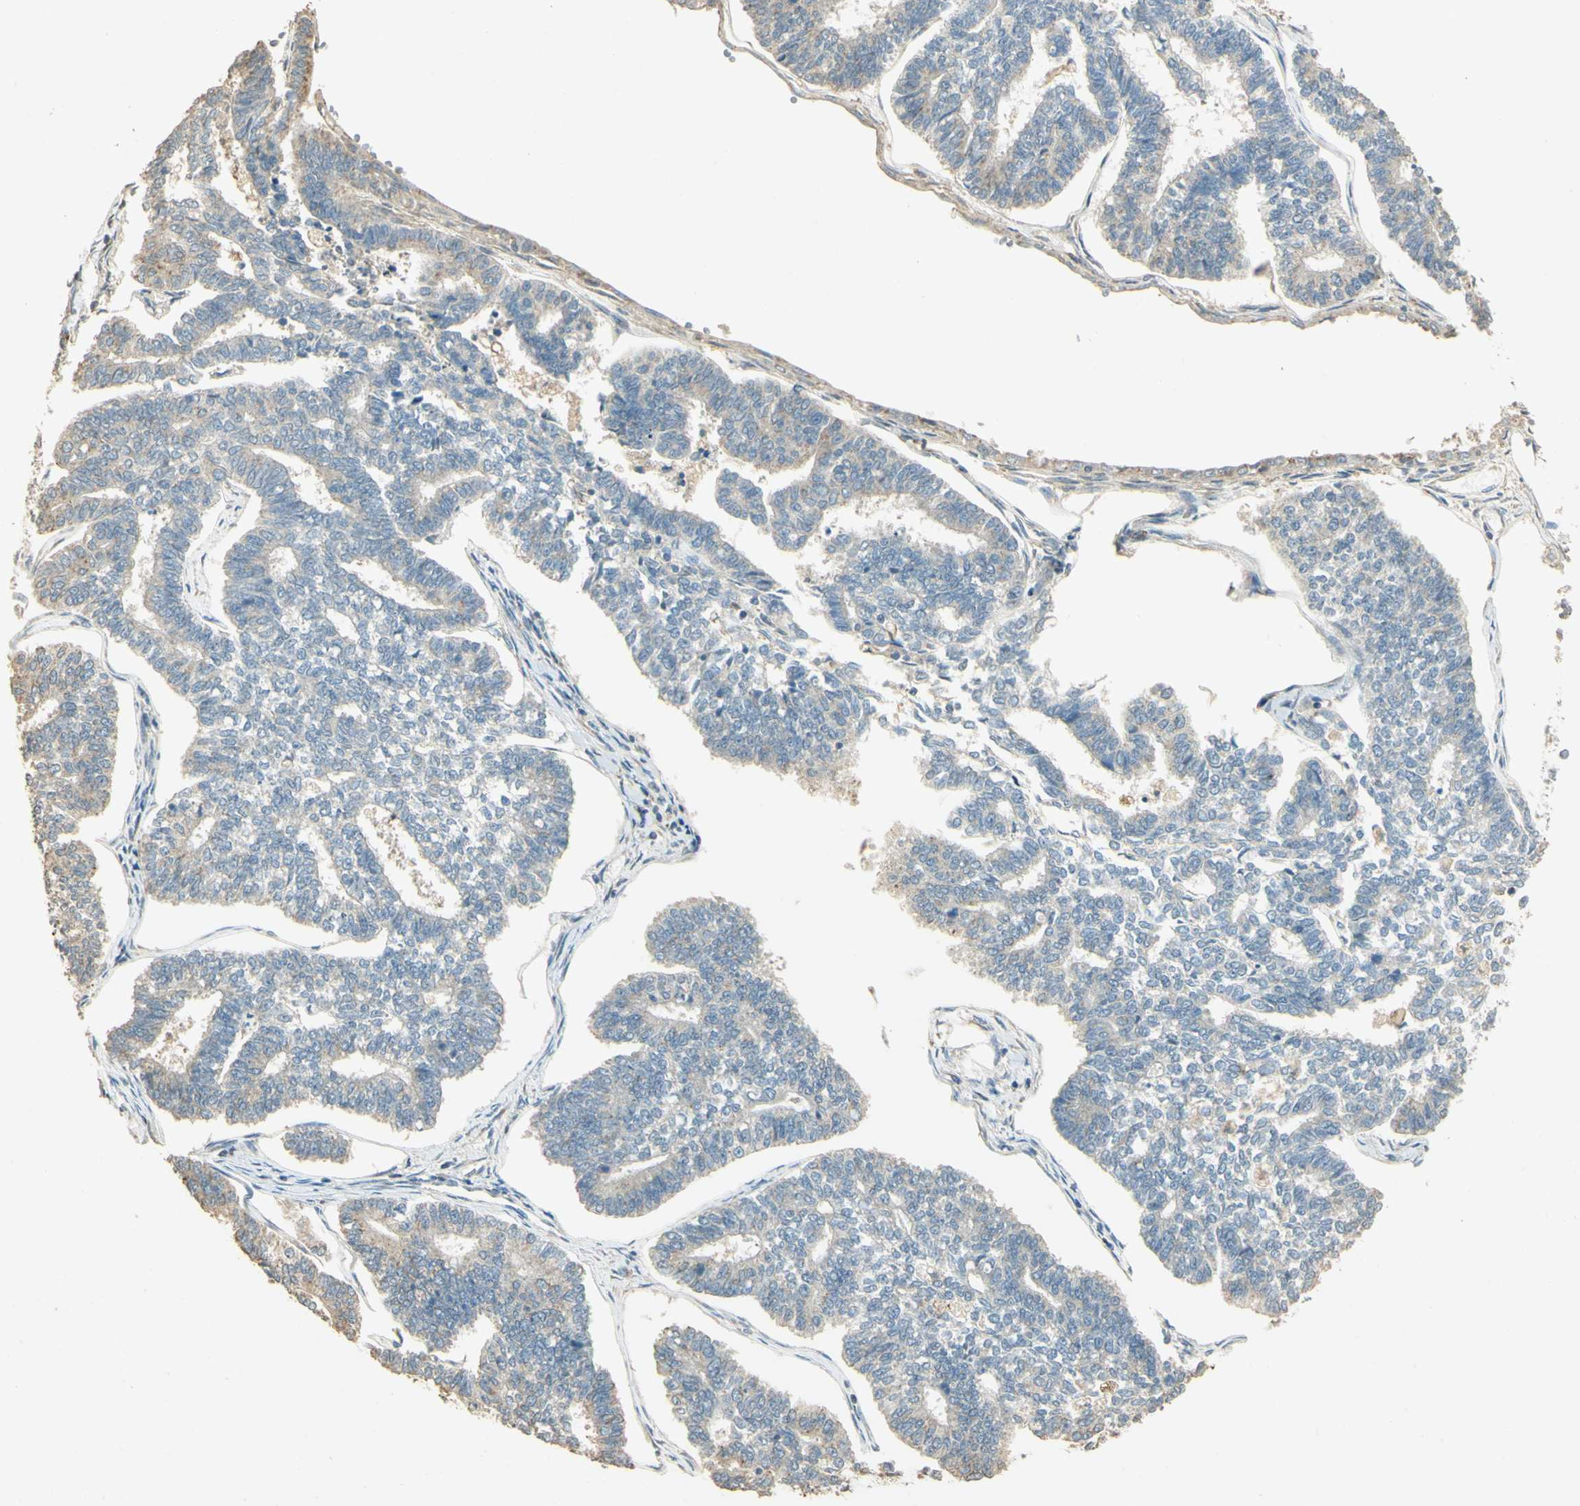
{"staining": {"intensity": "negative", "quantity": "none", "location": "none"}, "tissue": "endometrial cancer", "cell_type": "Tumor cells", "image_type": "cancer", "snomed": [{"axis": "morphology", "description": "Adenocarcinoma, NOS"}, {"axis": "topography", "description": "Endometrium"}], "caption": "Immunohistochemical staining of human endometrial cancer (adenocarcinoma) shows no significant staining in tumor cells. The staining is performed using DAB brown chromogen with nuclei counter-stained in using hematoxylin.", "gene": "UXS1", "patient": {"sex": "female", "age": 70}}